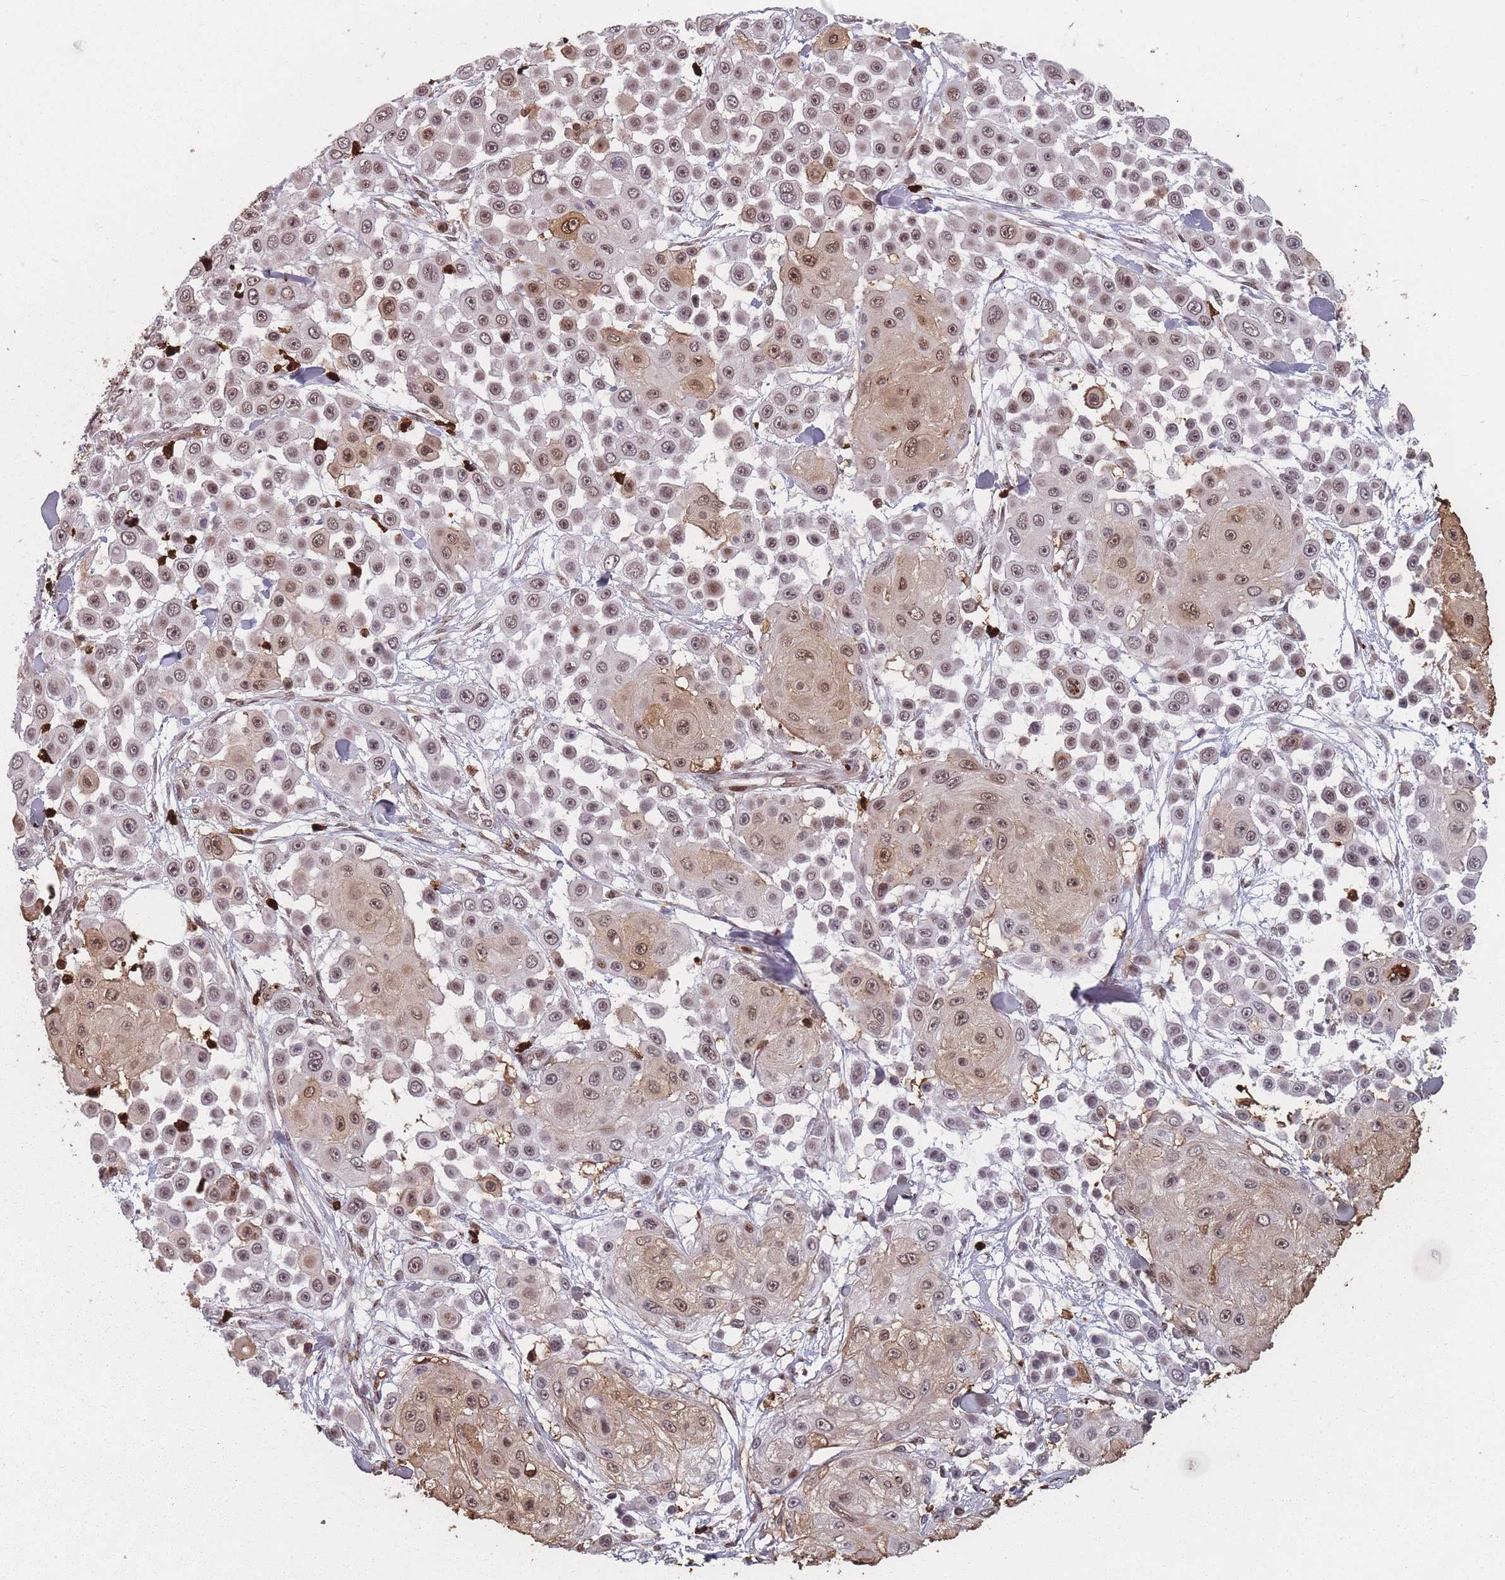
{"staining": {"intensity": "moderate", "quantity": ">75%", "location": "cytoplasmic/membranous,nuclear"}, "tissue": "skin cancer", "cell_type": "Tumor cells", "image_type": "cancer", "snomed": [{"axis": "morphology", "description": "Squamous cell carcinoma, NOS"}, {"axis": "topography", "description": "Skin"}], "caption": "There is medium levels of moderate cytoplasmic/membranous and nuclear expression in tumor cells of skin squamous cell carcinoma, as demonstrated by immunohistochemical staining (brown color).", "gene": "WDR55", "patient": {"sex": "male", "age": 67}}